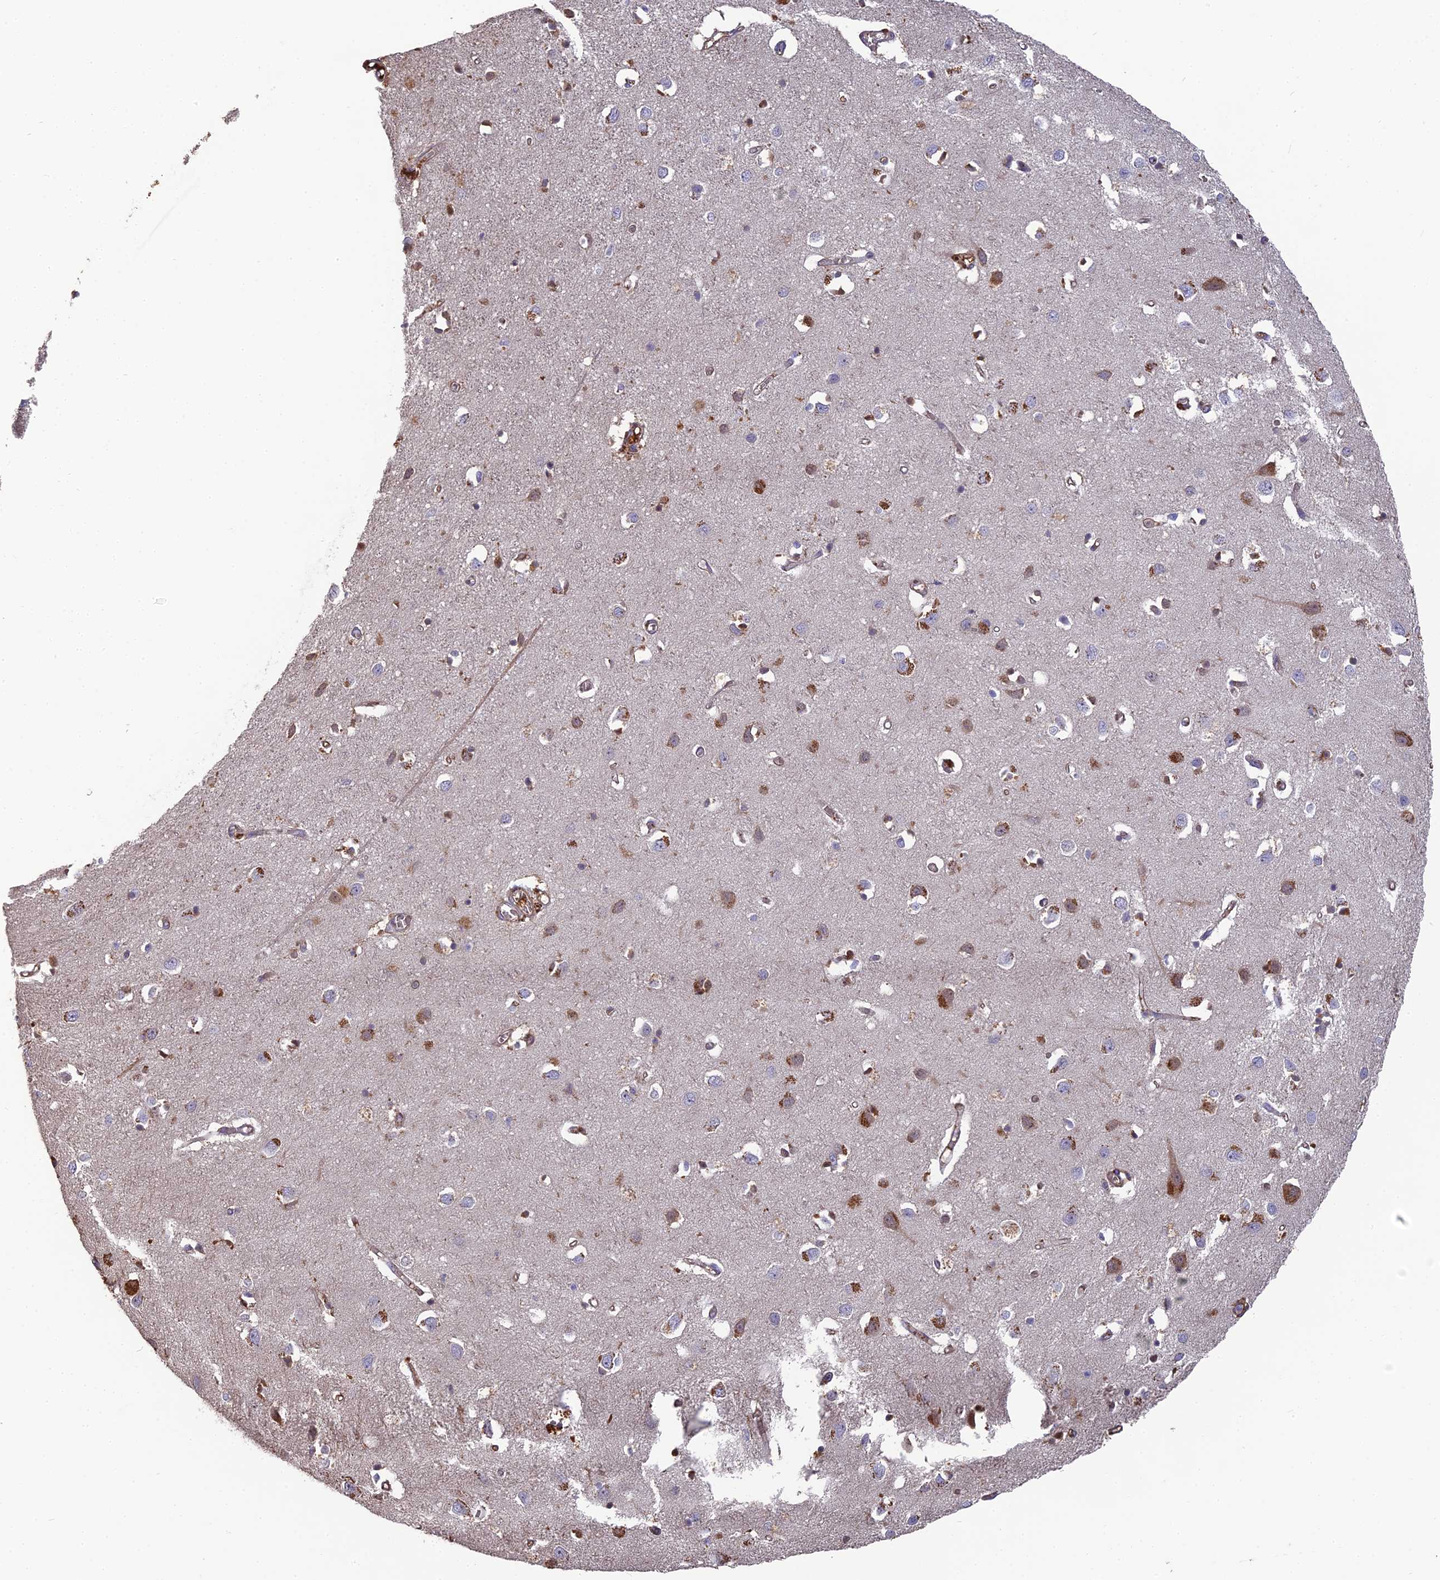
{"staining": {"intensity": "moderate", "quantity": "25%-75%", "location": "cytoplasmic/membranous"}, "tissue": "cerebral cortex", "cell_type": "Endothelial cells", "image_type": "normal", "snomed": [{"axis": "morphology", "description": "Normal tissue, NOS"}, {"axis": "topography", "description": "Cerebral cortex"}], "caption": "Immunohistochemistry (IHC) (DAB) staining of benign cerebral cortex exhibits moderate cytoplasmic/membranous protein expression in approximately 25%-75% of endothelial cells.", "gene": "ERMAP", "patient": {"sex": "female", "age": 64}}